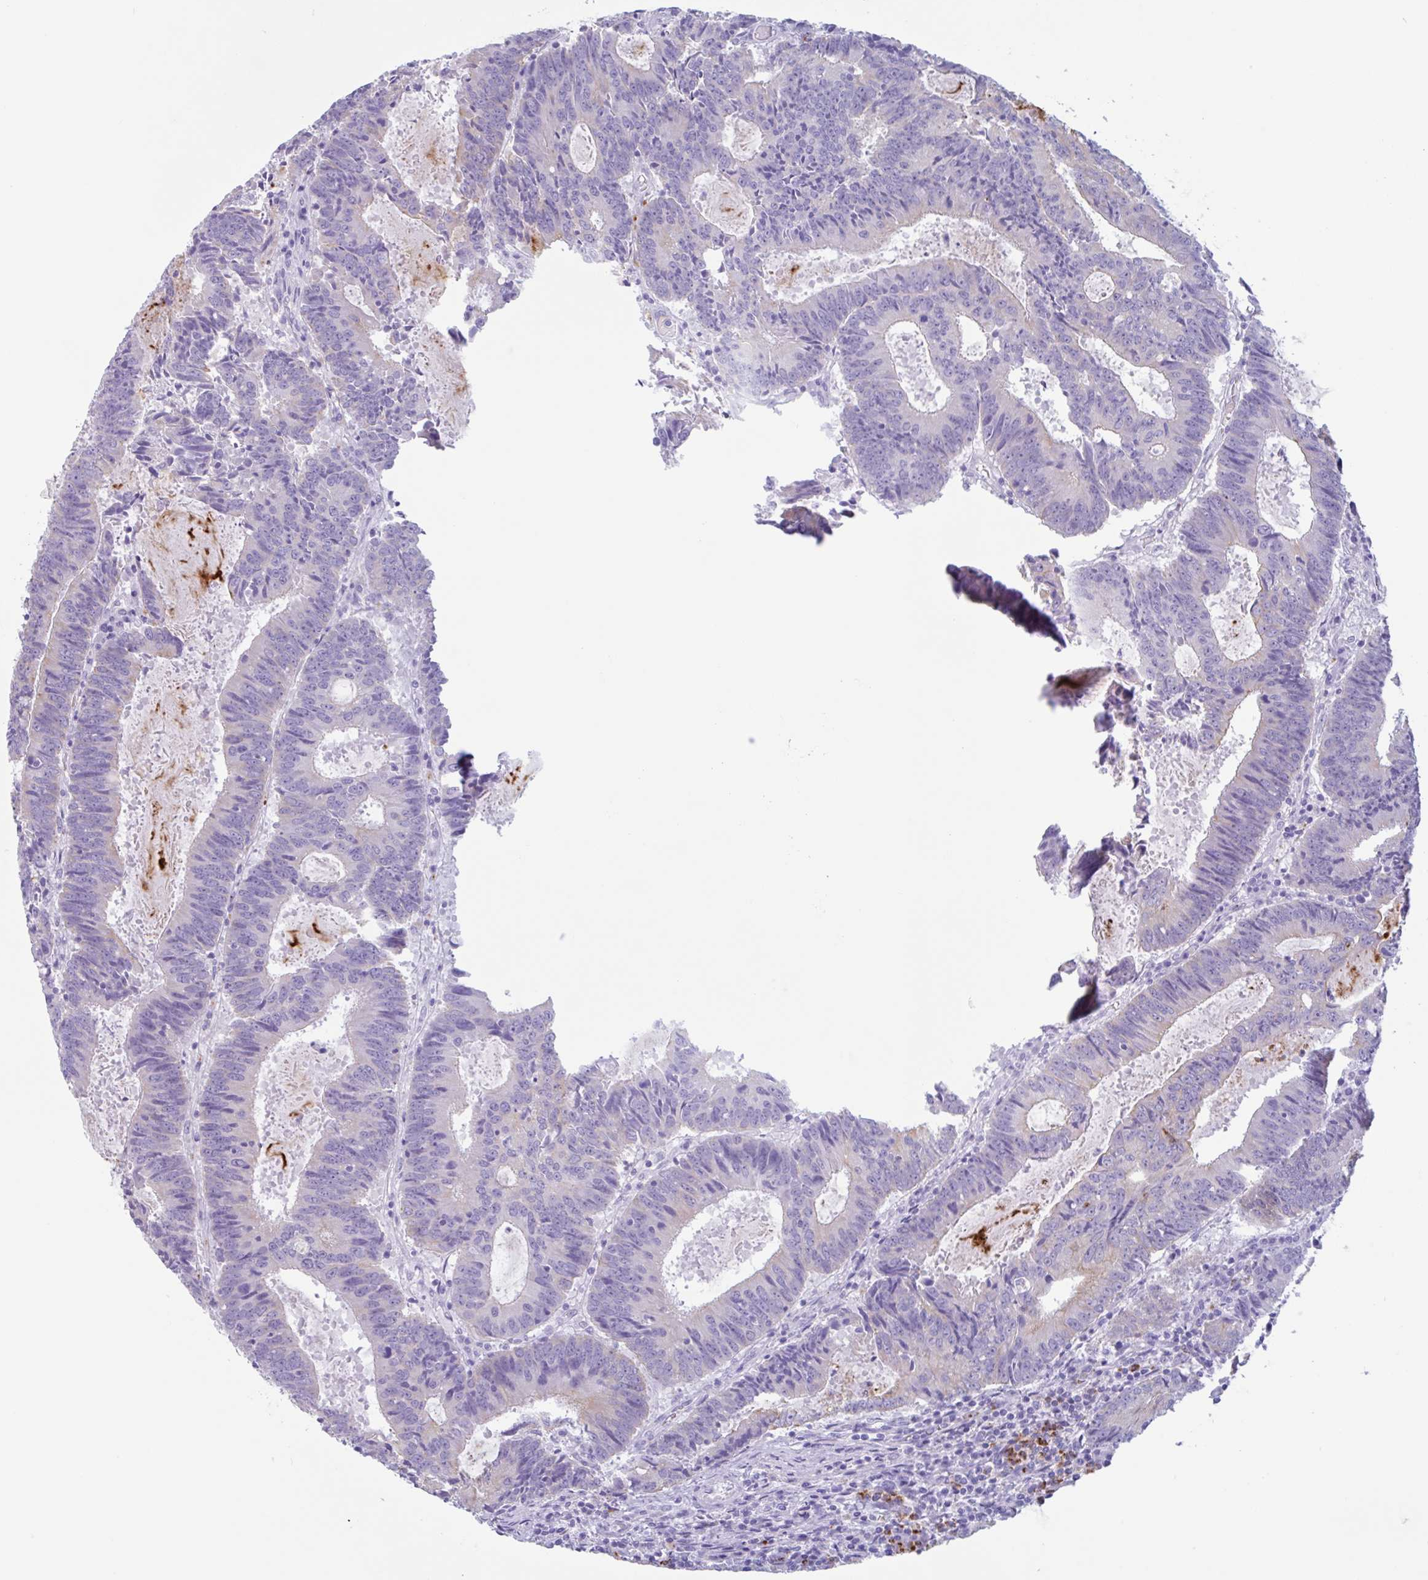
{"staining": {"intensity": "weak", "quantity": "<25%", "location": "cytoplasmic/membranous"}, "tissue": "colorectal cancer", "cell_type": "Tumor cells", "image_type": "cancer", "snomed": [{"axis": "morphology", "description": "Adenocarcinoma, NOS"}, {"axis": "topography", "description": "Colon"}], "caption": "Tumor cells show no significant protein positivity in colorectal adenocarcinoma. (Immunohistochemistry (ihc), brightfield microscopy, high magnification).", "gene": "DTWD2", "patient": {"sex": "male", "age": 67}}